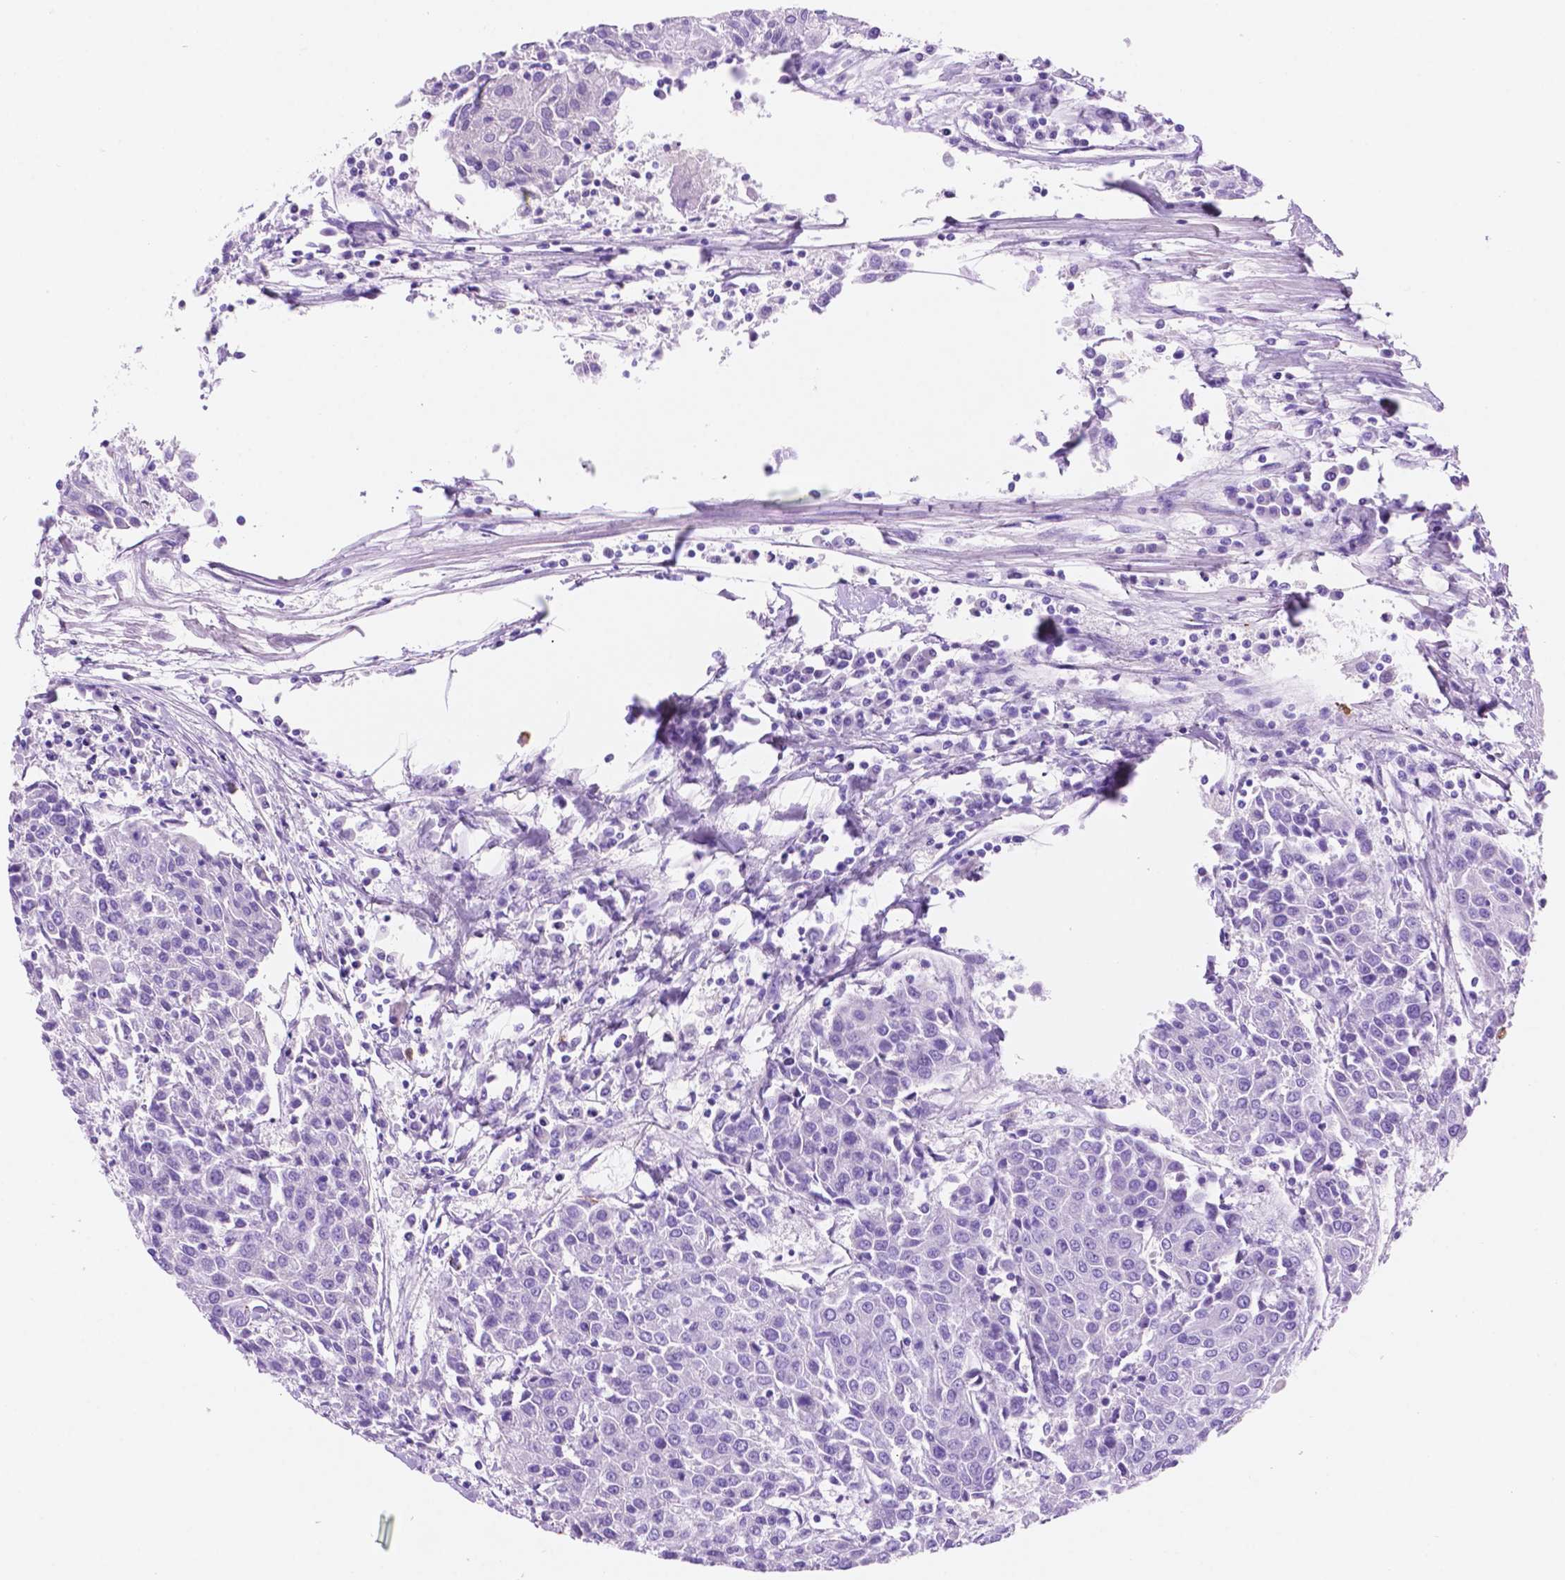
{"staining": {"intensity": "negative", "quantity": "none", "location": "none"}, "tissue": "urothelial cancer", "cell_type": "Tumor cells", "image_type": "cancer", "snomed": [{"axis": "morphology", "description": "Urothelial carcinoma, High grade"}, {"axis": "topography", "description": "Urinary bladder"}], "caption": "This image is of urothelial carcinoma (high-grade) stained with IHC to label a protein in brown with the nuclei are counter-stained blue. There is no positivity in tumor cells. The staining was performed using DAB (3,3'-diaminobenzidine) to visualize the protein expression in brown, while the nuclei were stained in blue with hematoxylin (Magnification: 20x).", "gene": "FOXB2", "patient": {"sex": "female", "age": 85}}